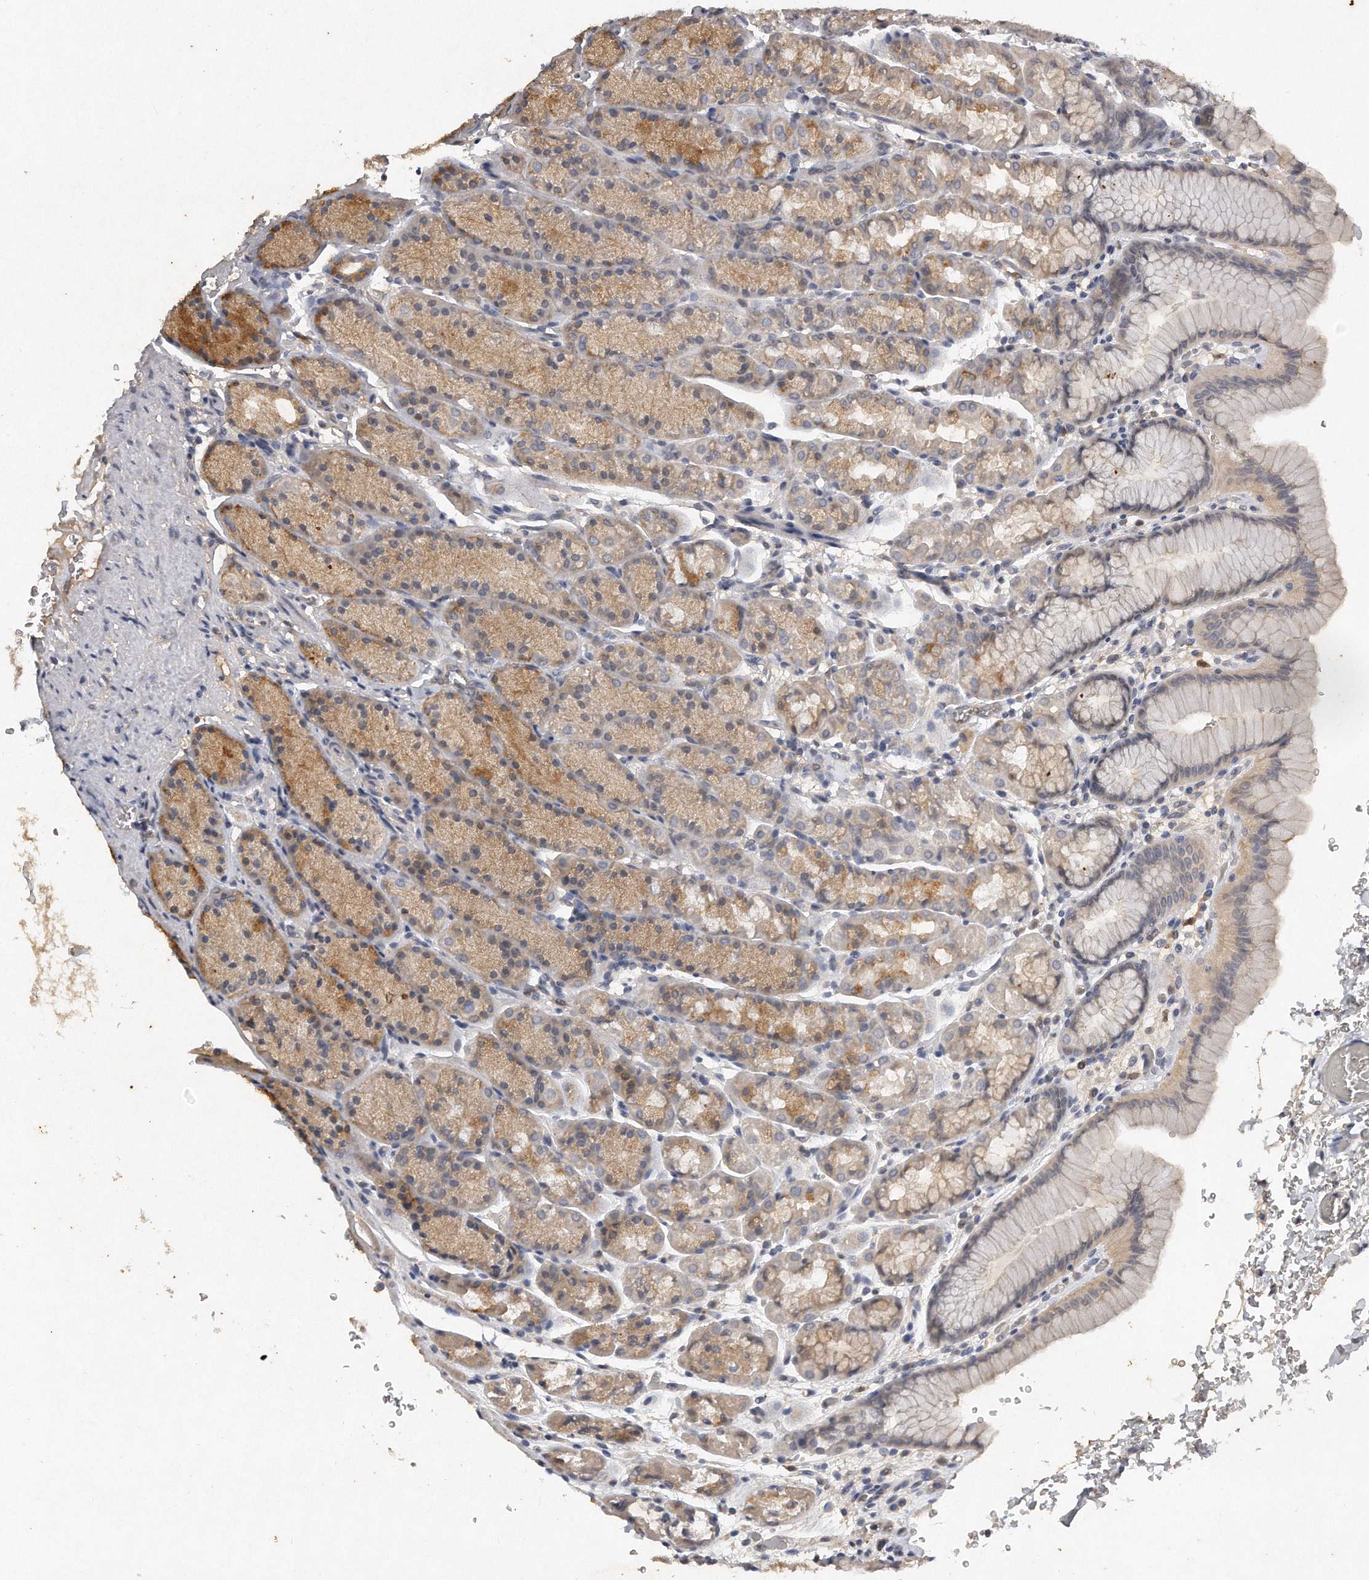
{"staining": {"intensity": "moderate", "quantity": "25%-75%", "location": "cytoplasmic/membranous"}, "tissue": "stomach", "cell_type": "Glandular cells", "image_type": "normal", "snomed": [{"axis": "morphology", "description": "Normal tissue, NOS"}, {"axis": "topography", "description": "Stomach"}], "caption": "Protein staining demonstrates moderate cytoplasmic/membranous expression in about 25%-75% of glandular cells in normal stomach. (brown staining indicates protein expression, while blue staining denotes nuclei).", "gene": "CAMK1", "patient": {"sex": "male", "age": 42}}